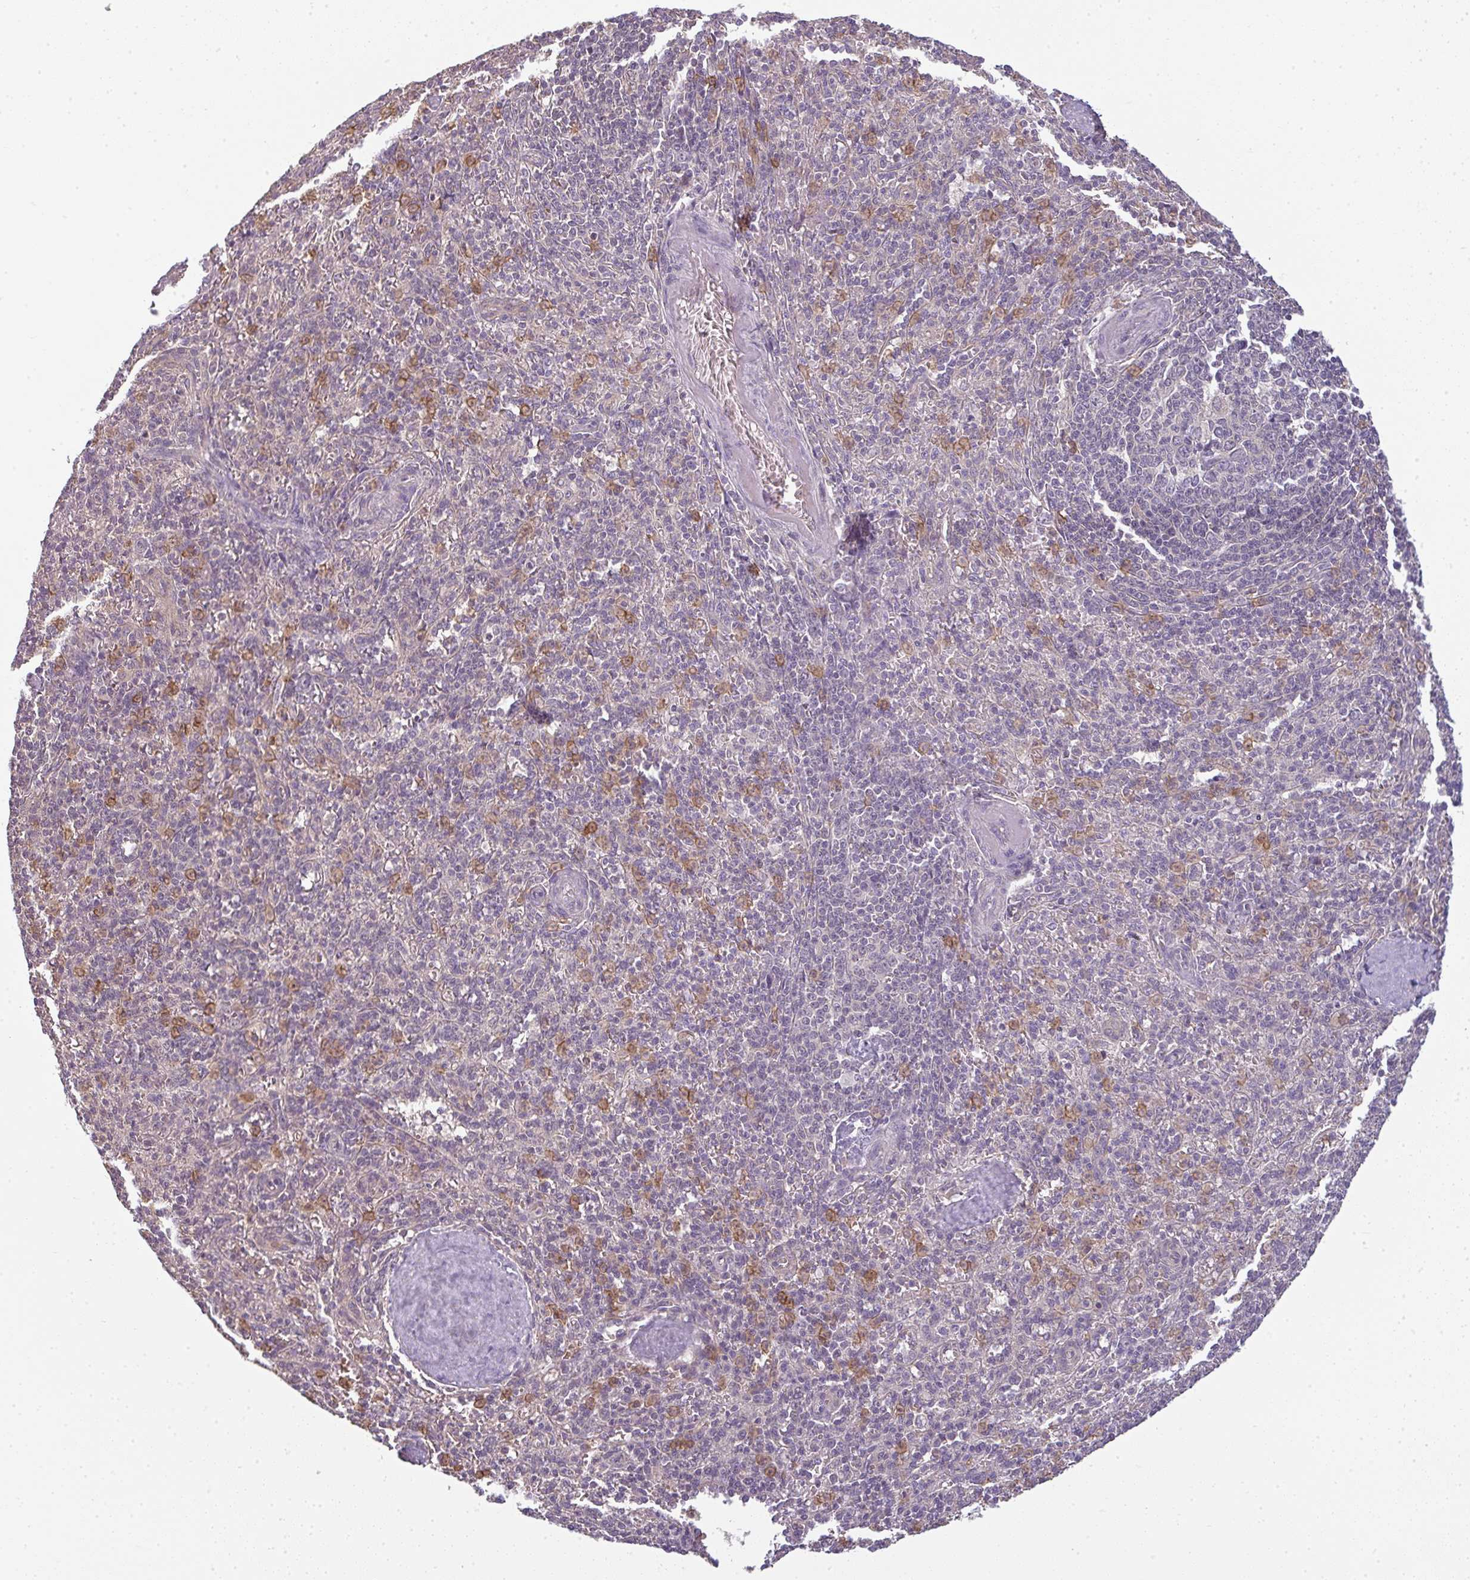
{"staining": {"intensity": "moderate", "quantity": "<25%", "location": "cytoplasmic/membranous"}, "tissue": "spleen", "cell_type": "Cells in red pulp", "image_type": "normal", "snomed": [{"axis": "morphology", "description": "Normal tissue, NOS"}, {"axis": "topography", "description": "Spleen"}], "caption": "This image exhibits benign spleen stained with IHC to label a protein in brown. The cytoplasmic/membranous of cells in red pulp show moderate positivity for the protein. Nuclei are counter-stained blue.", "gene": "CXCR1", "patient": {"sex": "female", "age": 70}}